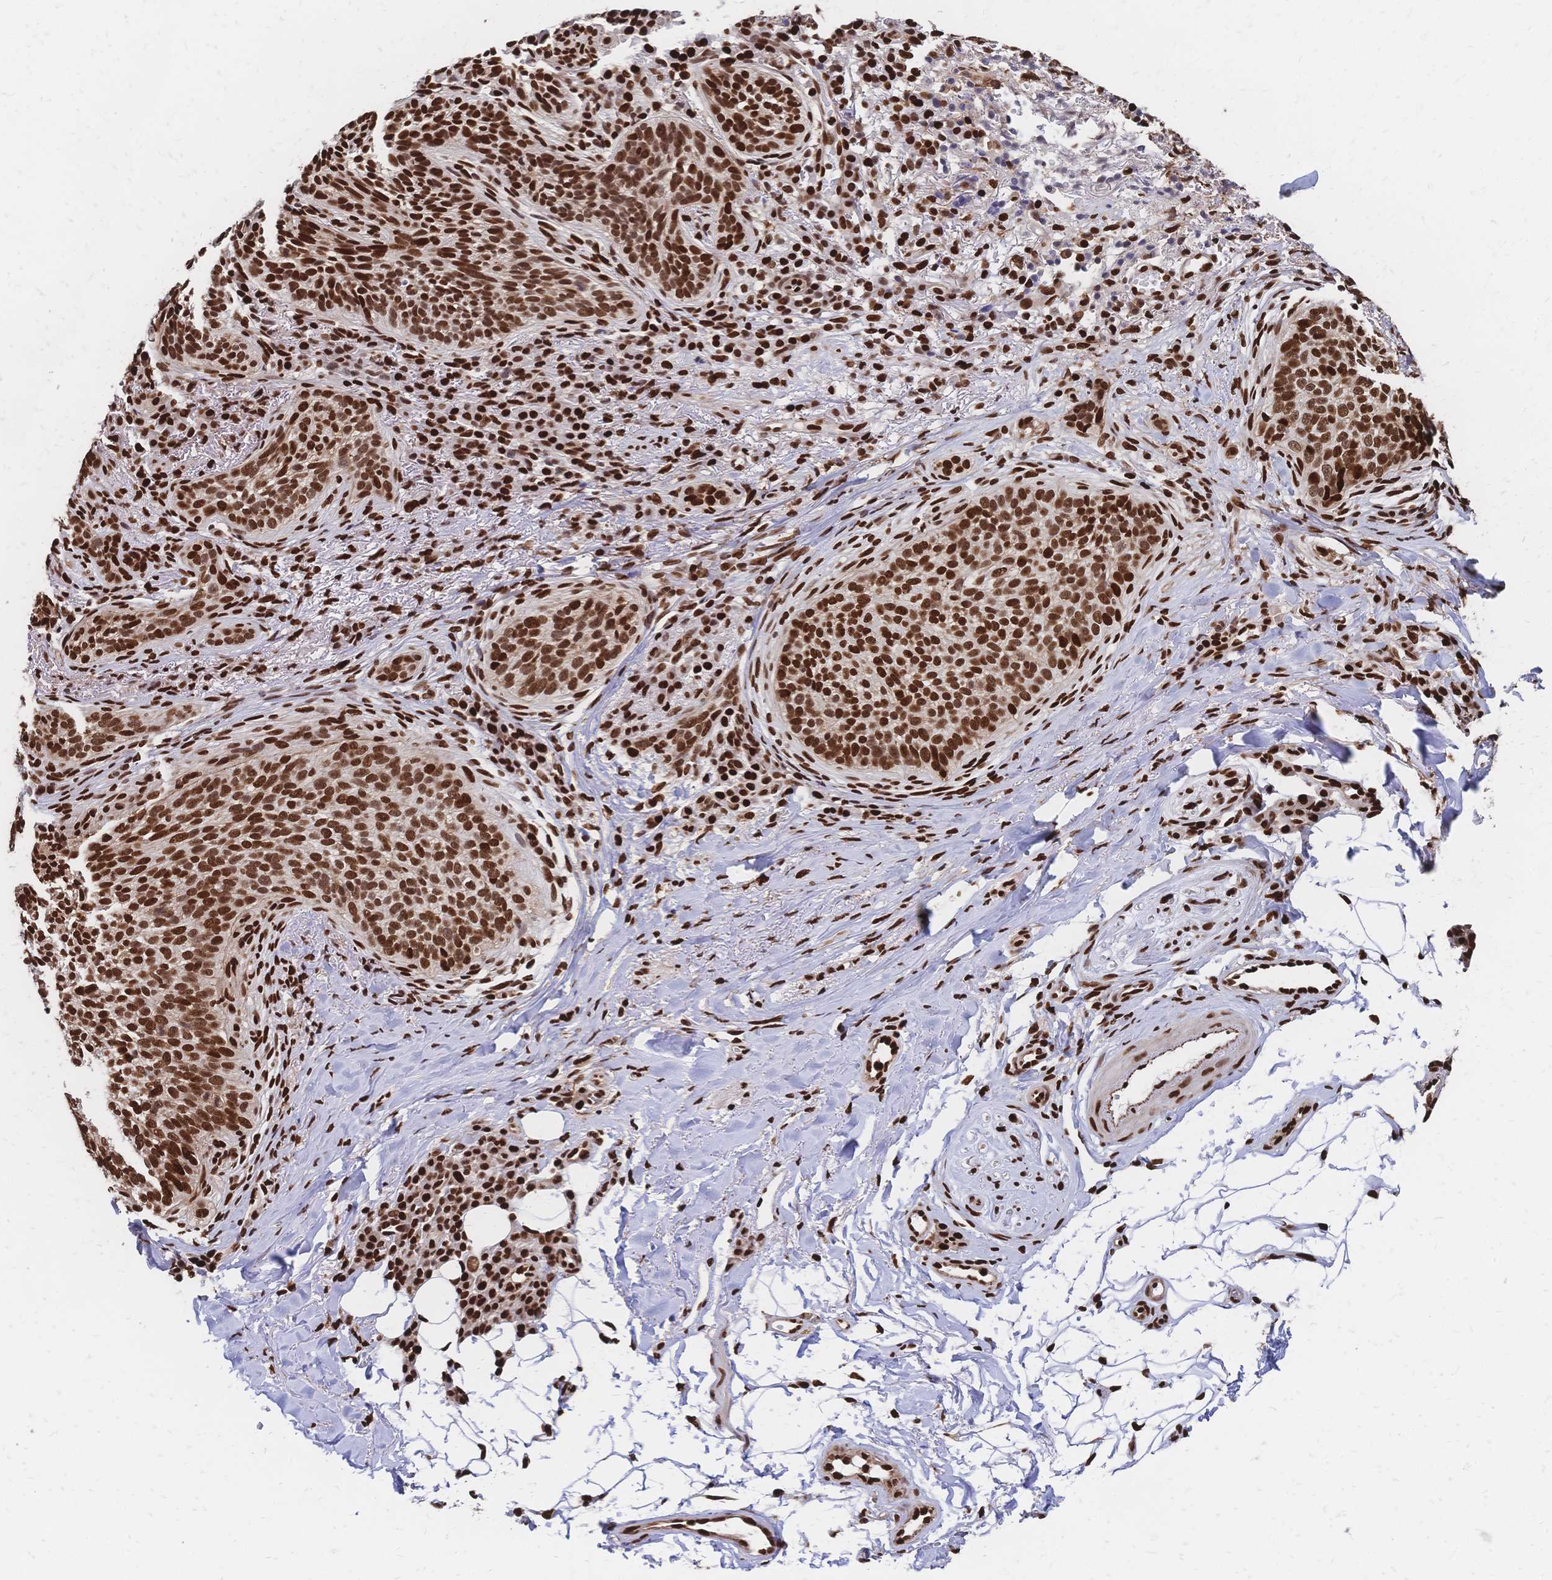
{"staining": {"intensity": "strong", "quantity": ">75%", "location": "nuclear"}, "tissue": "skin cancer", "cell_type": "Tumor cells", "image_type": "cancer", "snomed": [{"axis": "morphology", "description": "Basal cell carcinoma"}, {"axis": "topography", "description": "Skin"}, {"axis": "topography", "description": "Skin of head"}], "caption": "Strong nuclear positivity for a protein is seen in about >75% of tumor cells of skin basal cell carcinoma using immunohistochemistry (IHC).", "gene": "HDGF", "patient": {"sex": "male", "age": 62}}